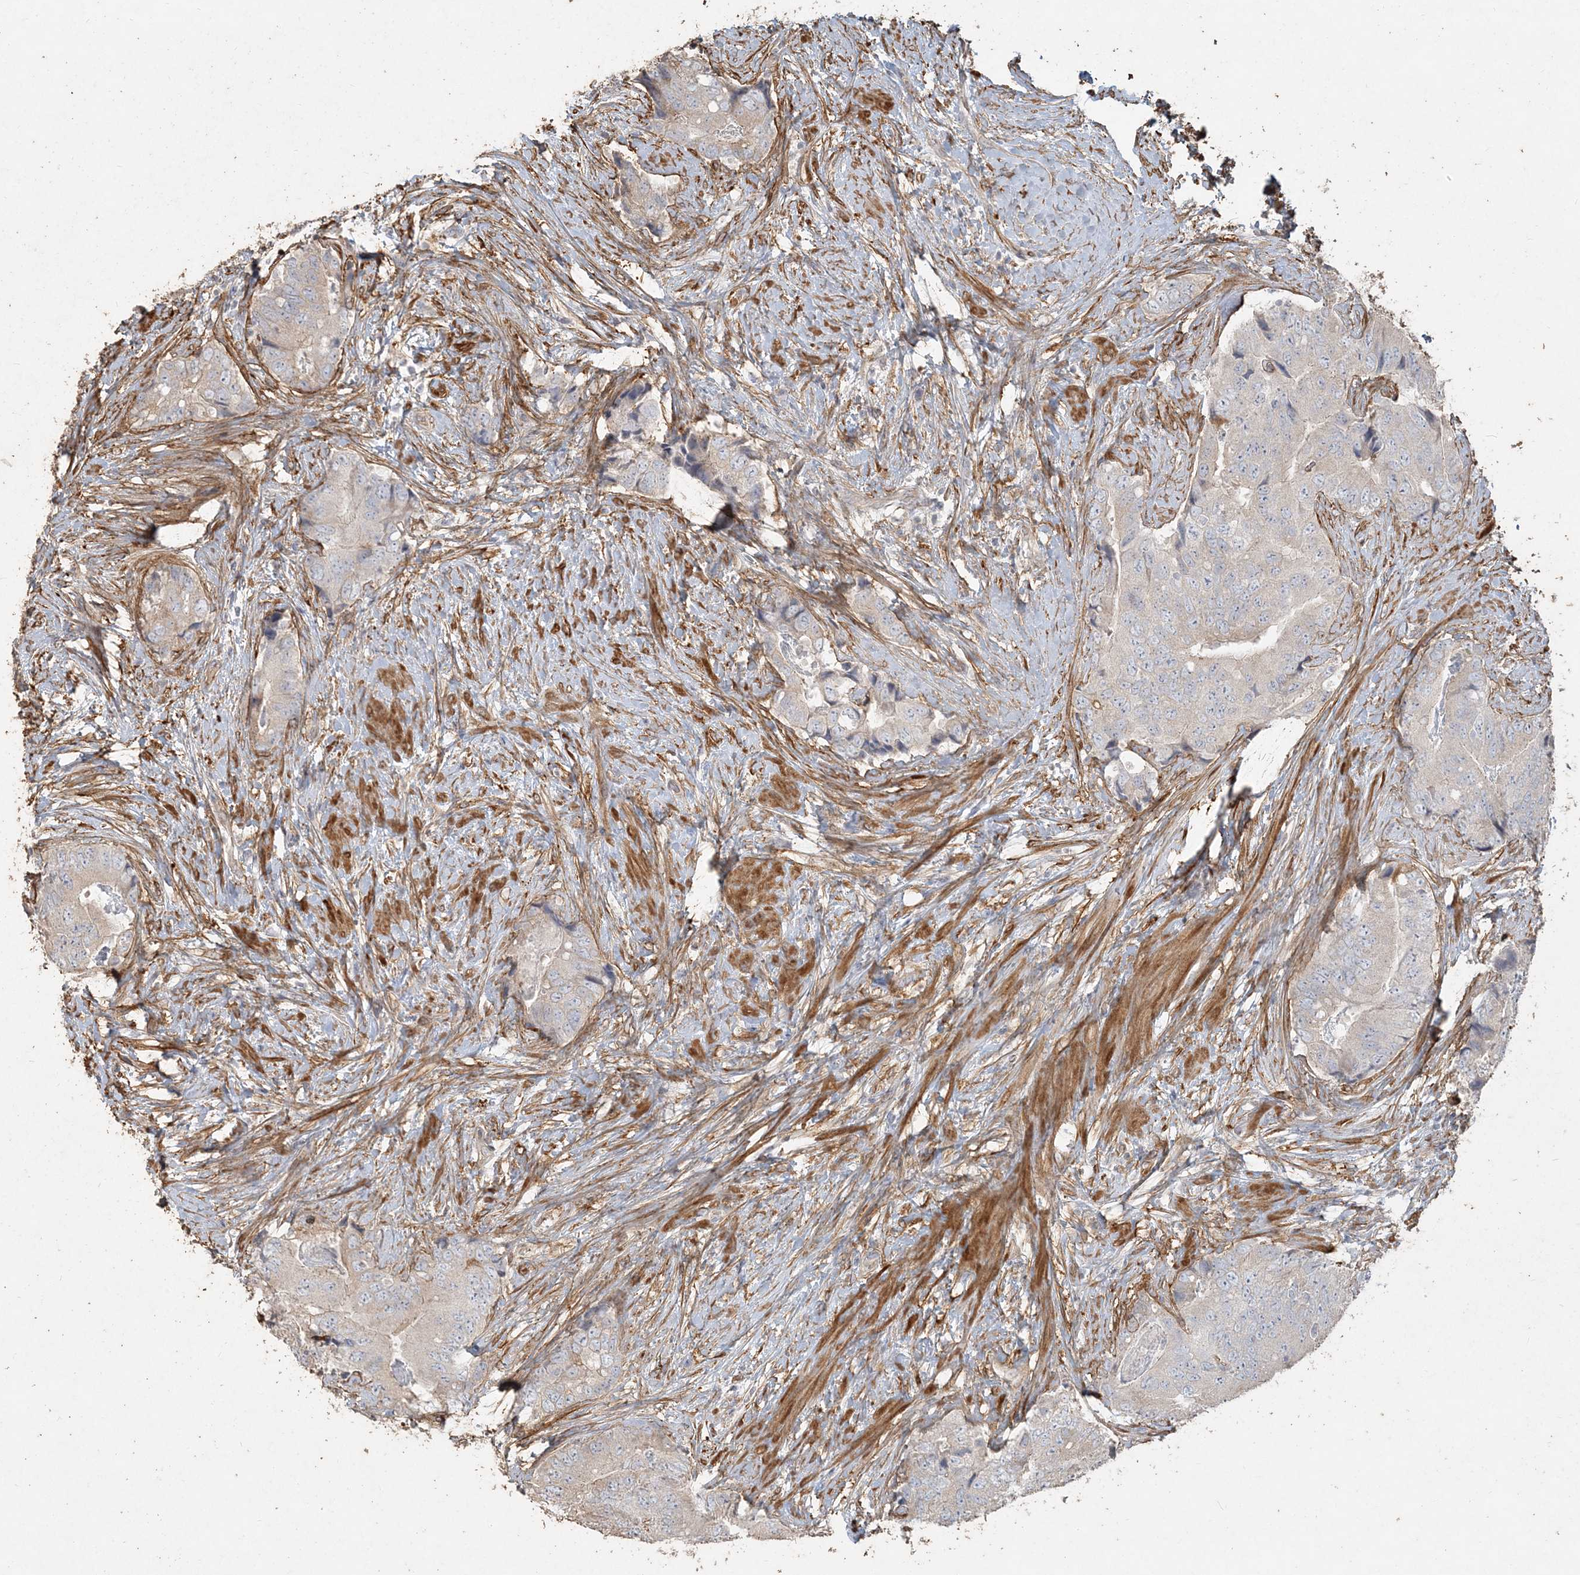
{"staining": {"intensity": "weak", "quantity": "<25%", "location": "cytoplasmic/membranous"}, "tissue": "prostate cancer", "cell_type": "Tumor cells", "image_type": "cancer", "snomed": [{"axis": "morphology", "description": "Adenocarcinoma, High grade"}, {"axis": "topography", "description": "Prostate"}], "caption": "Prostate cancer (adenocarcinoma (high-grade)) was stained to show a protein in brown. There is no significant positivity in tumor cells.", "gene": "RNF145", "patient": {"sex": "male", "age": 70}}